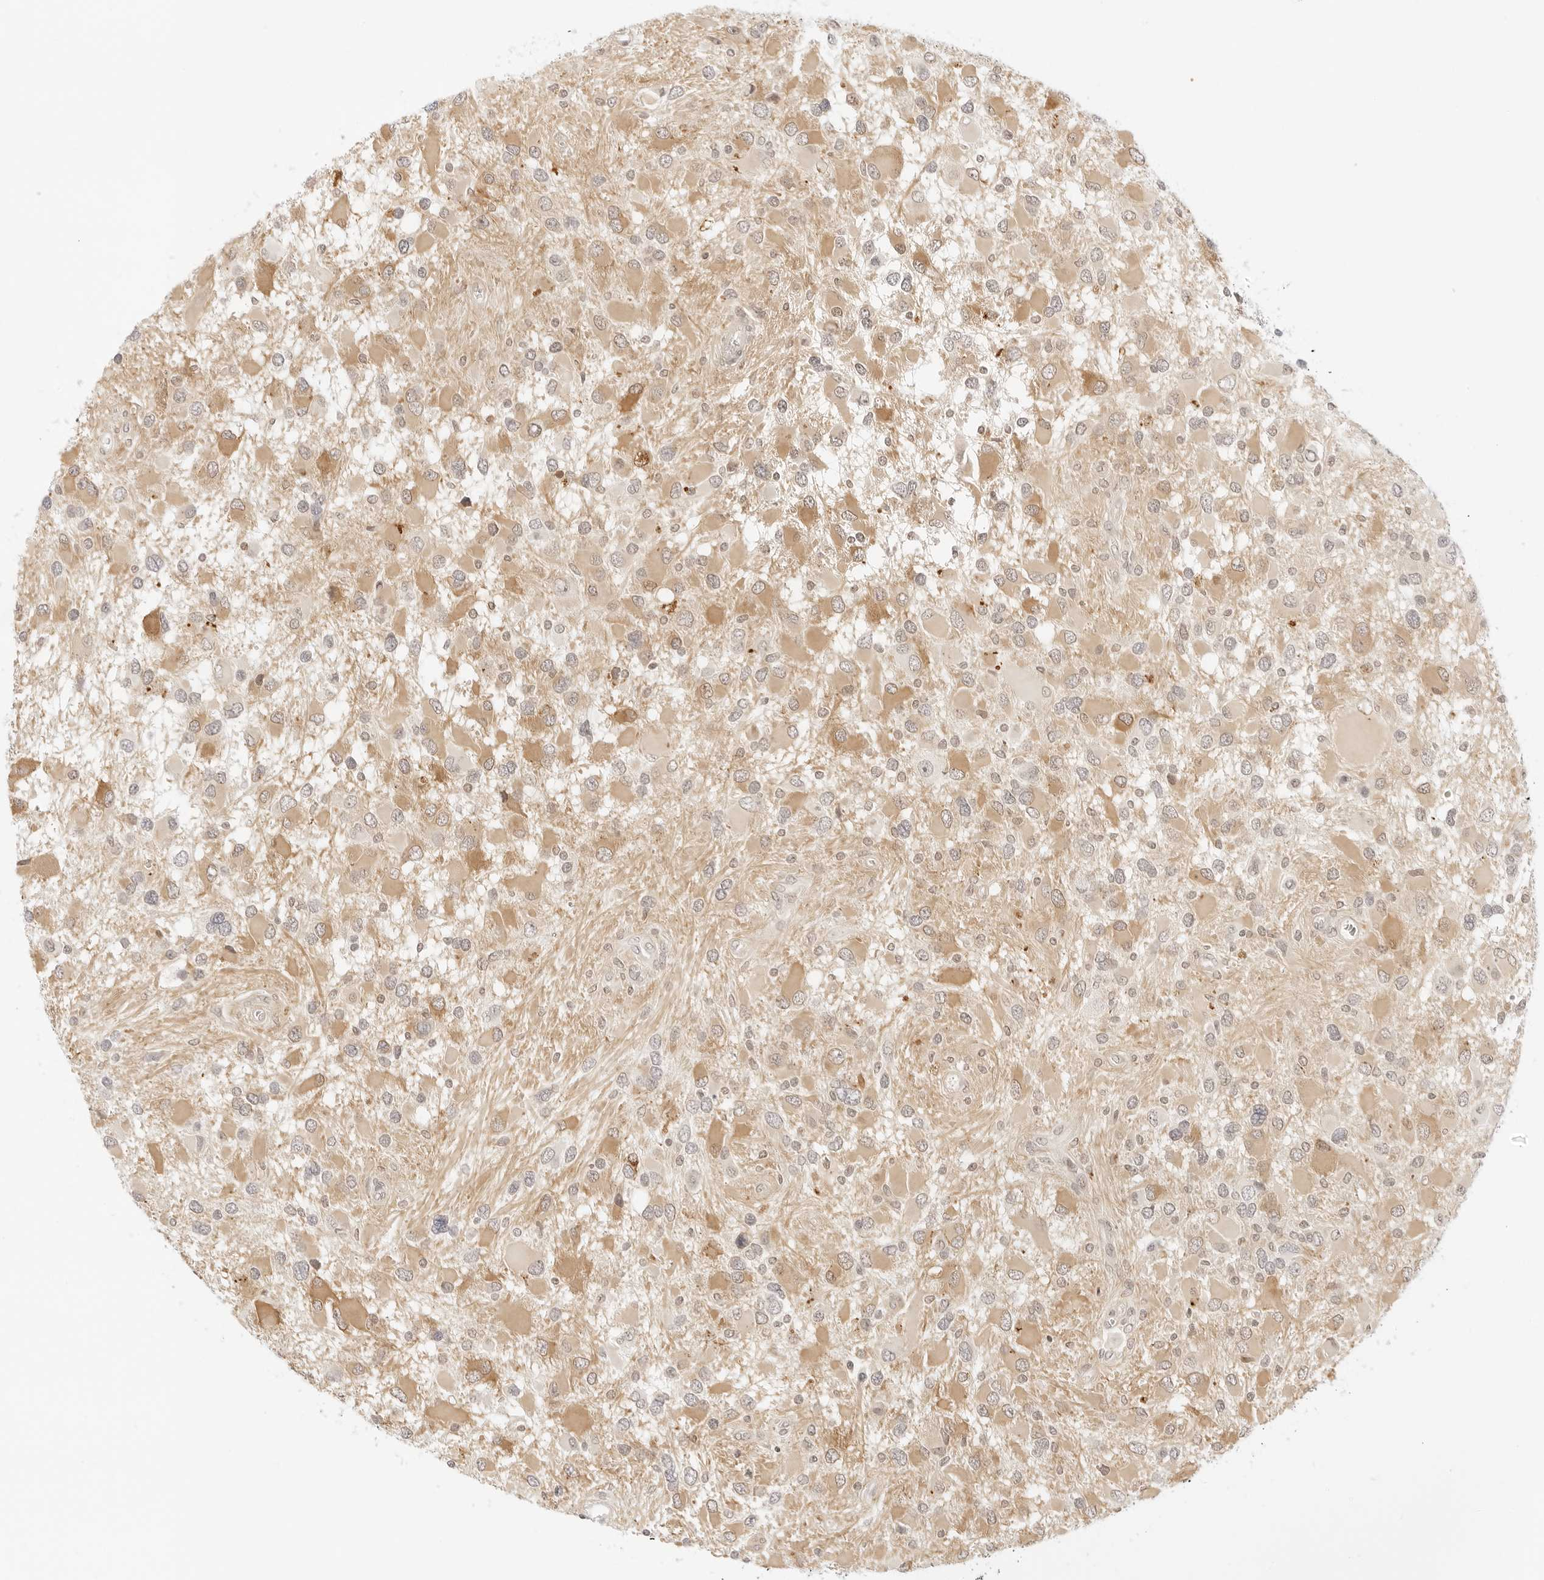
{"staining": {"intensity": "moderate", "quantity": "25%-75%", "location": "cytoplasmic/membranous"}, "tissue": "glioma", "cell_type": "Tumor cells", "image_type": "cancer", "snomed": [{"axis": "morphology", "description": "Glioma, malignant, High grade"}, {"axis": "topography", "description": "Brain"}], "caption": "Moderate cytoplasmic/membranous staining for a protein is identified in approximately 25%-75% of tumor cells of high-grade glioma (malignant) using IHC.", "gene": "POLR3C", "patient": {"sex": "male", "age": 53}}